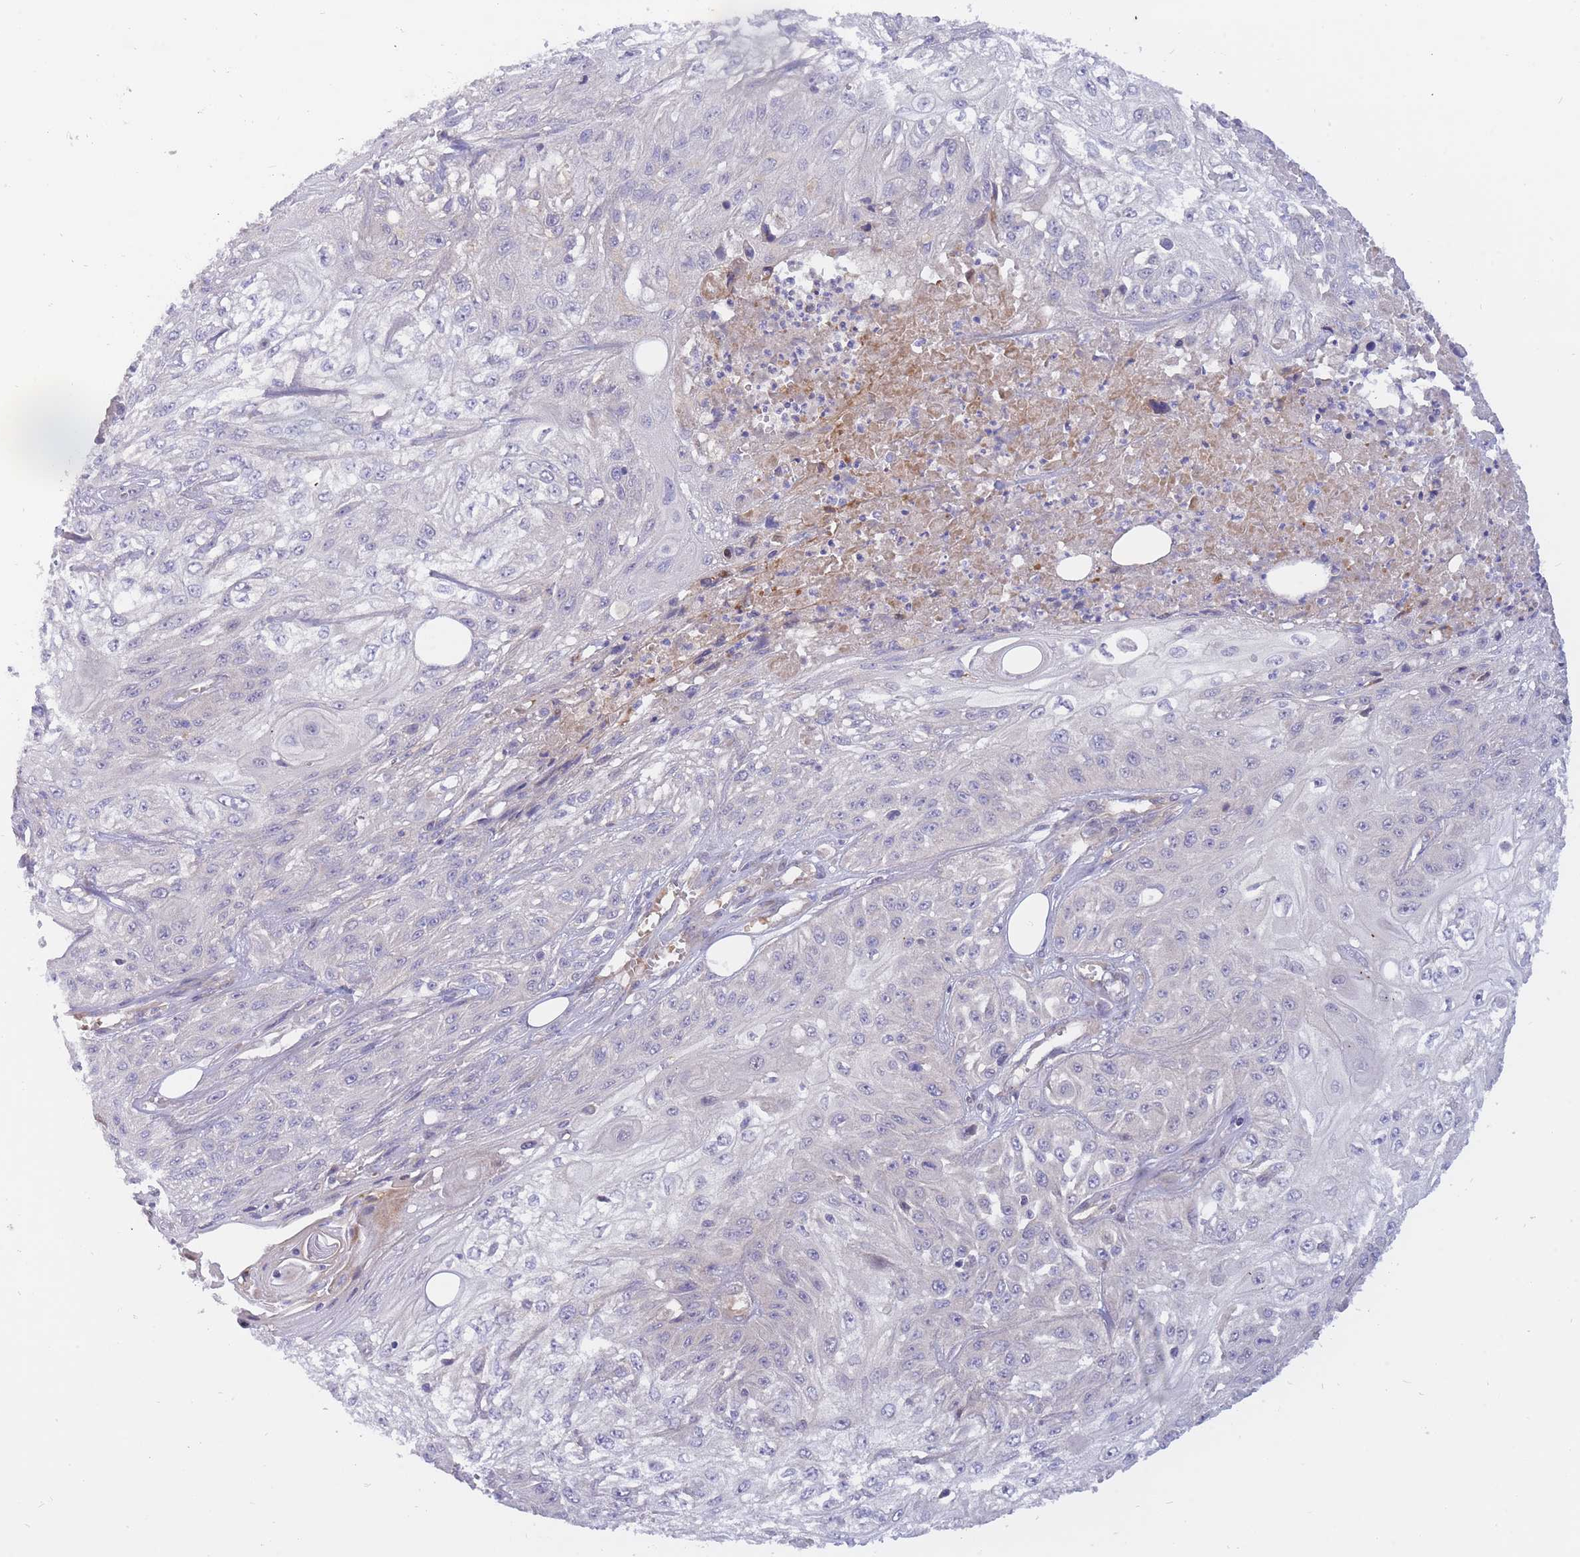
{"staining": {"intensity": "negative", "quantity": "none", "location": "none"}, "tissue": "skin cancer", "cell_type": "Tumor cells", "image_type": "cancer", "snomed": [{"axis": "morphology", "description": "Squamous cell carcinoma, NOS"}, {"axis": "morphology", "description": "Squamous cell carcinoma, metastatic, NOS"}, {"axis": "topography", "description": "Skin"}, {"axis": "topography", "description": "Lymph node"}], "caption": "This is a micrograph of IHC staining of skin cancer (squamous cell carcinoma), which shows no expression in tumor cells. Brightfield microscopy of immunohistochemistry stained with DAB (3,3'-diaminobenzidine) (brown) and hematoxylin (blue), captured at high magnification.", "gene": "APOL4", "patient": {"sex": "male", "age": 75}}